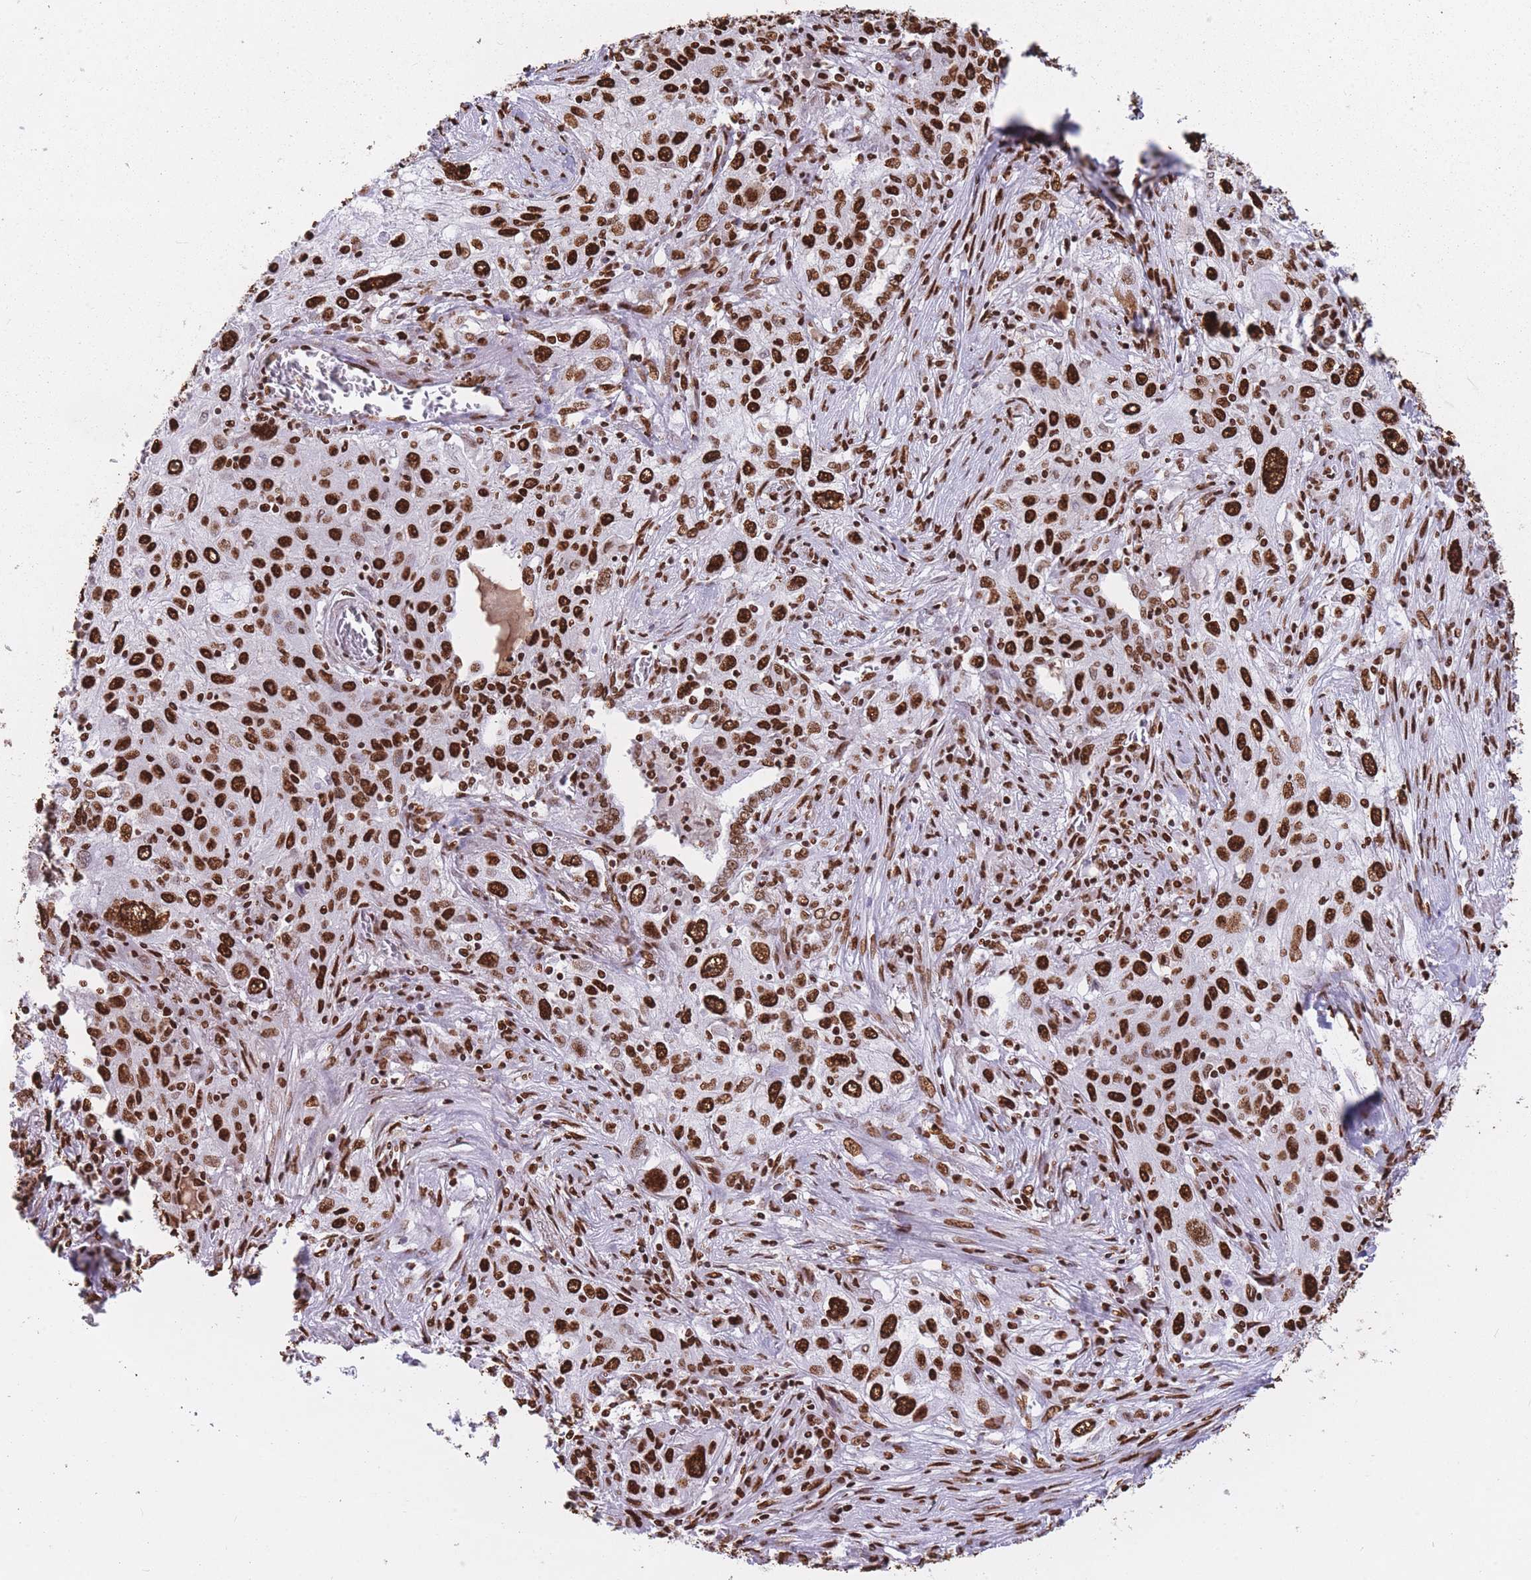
{"staining": {"intensity": "strong", "quantity": ">75%", "location": "nuclear"}, "tissue": "lung cancer", "cell_type": "Tumor cells", "image_type": "cancer", "snomed": [{"axis": "morphology", "description": "Squamous cell carcinoma, NOS"}, {"axis": "topography", "description": "Lung"}], "caption": "Protein staining of lung squamous cell carcinoma tissue demonstrates strong nuclear positivity in approximately >75% of tumor cells.", "gene": "HNRNPUL1", "patient": {"sex": "female", "age": 69}}